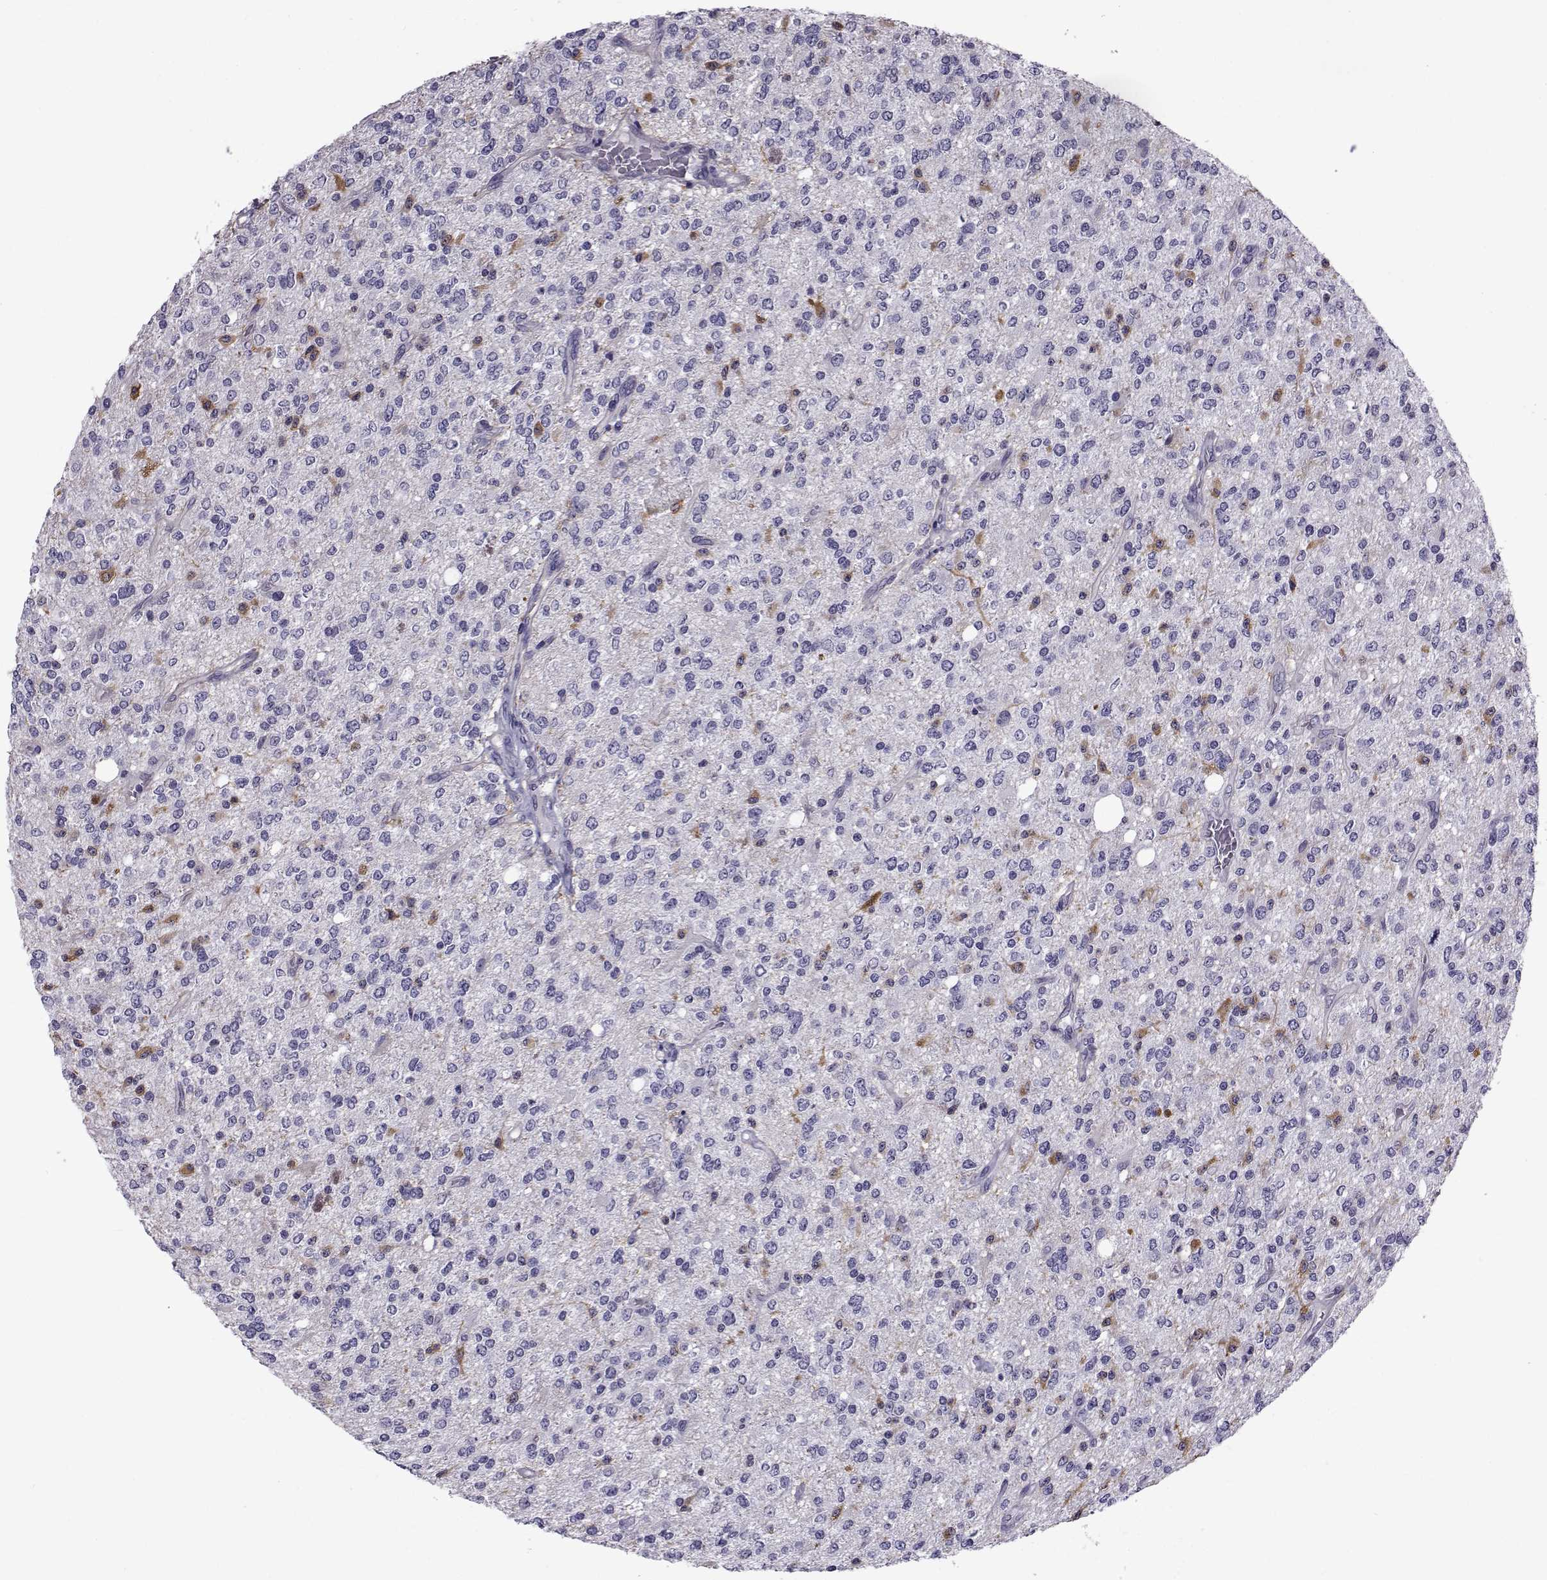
{"staining": {"intensity": "negative", "quantity": "none", "location": "none"}, "tissue": "glioma", "cell_type": "Tumor cells", "image_type": "cancer", "snomed": [{"axis": "morphology", "description": "Glioma, malignant, Low grade"}, {"axis": "topography", "description": "Brain"}], "caption": "A histopathology image of malignant glioma (low-grade) stained for a protein shows no brown staining in tumor cells. Nuclei are stained in blue.", "gene": "COL22A1", "patient": {"sex": "male", "age": 67}}